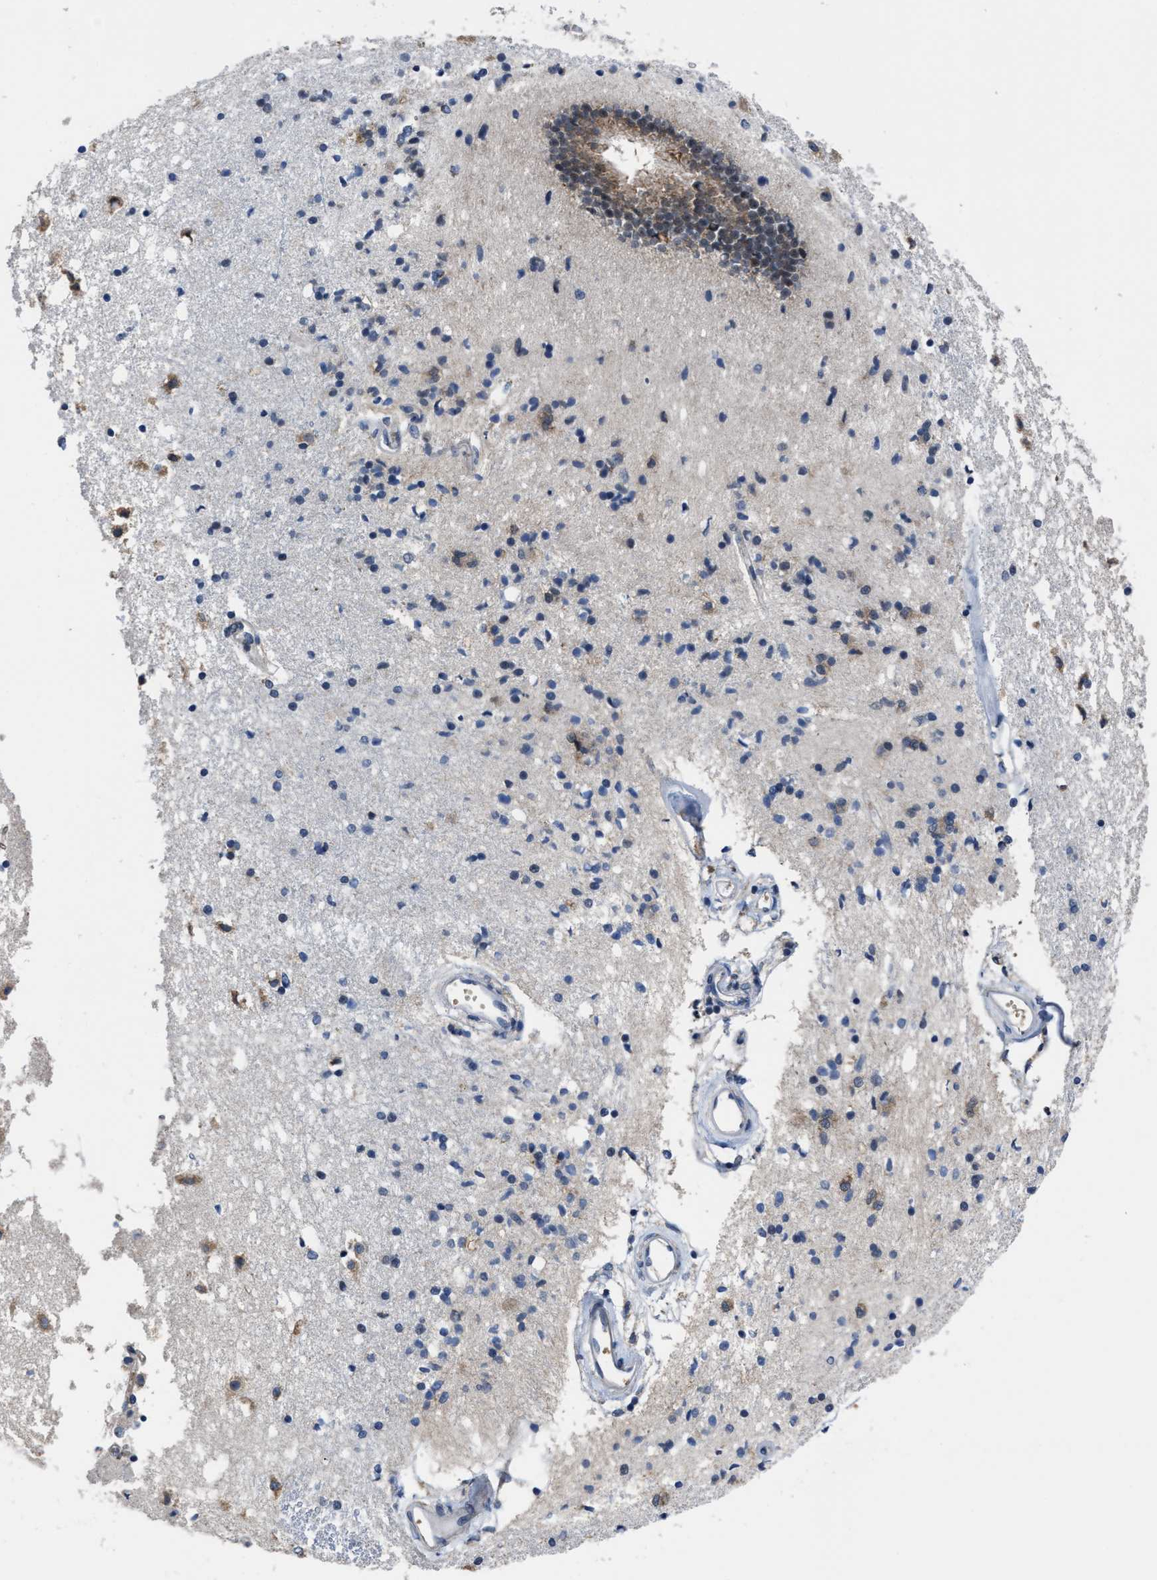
{"staining": {"intensity": "negative", "quantity": "none", "location": "none"}, "tissue": "caudate", "cell_type": "Glial cells", "image_type": "normal", "snomed": [{"axis": "morphology", "description": "Normal tissue, NOS"}, {"axis": "topography", "description": "Lateral ventricle wall"}], "caption": "Immunohistochemistry of benign caudate reveals no expression in glial cells.", "gene": "GHITM", "patient": {"sex": "male", "age": 45}}